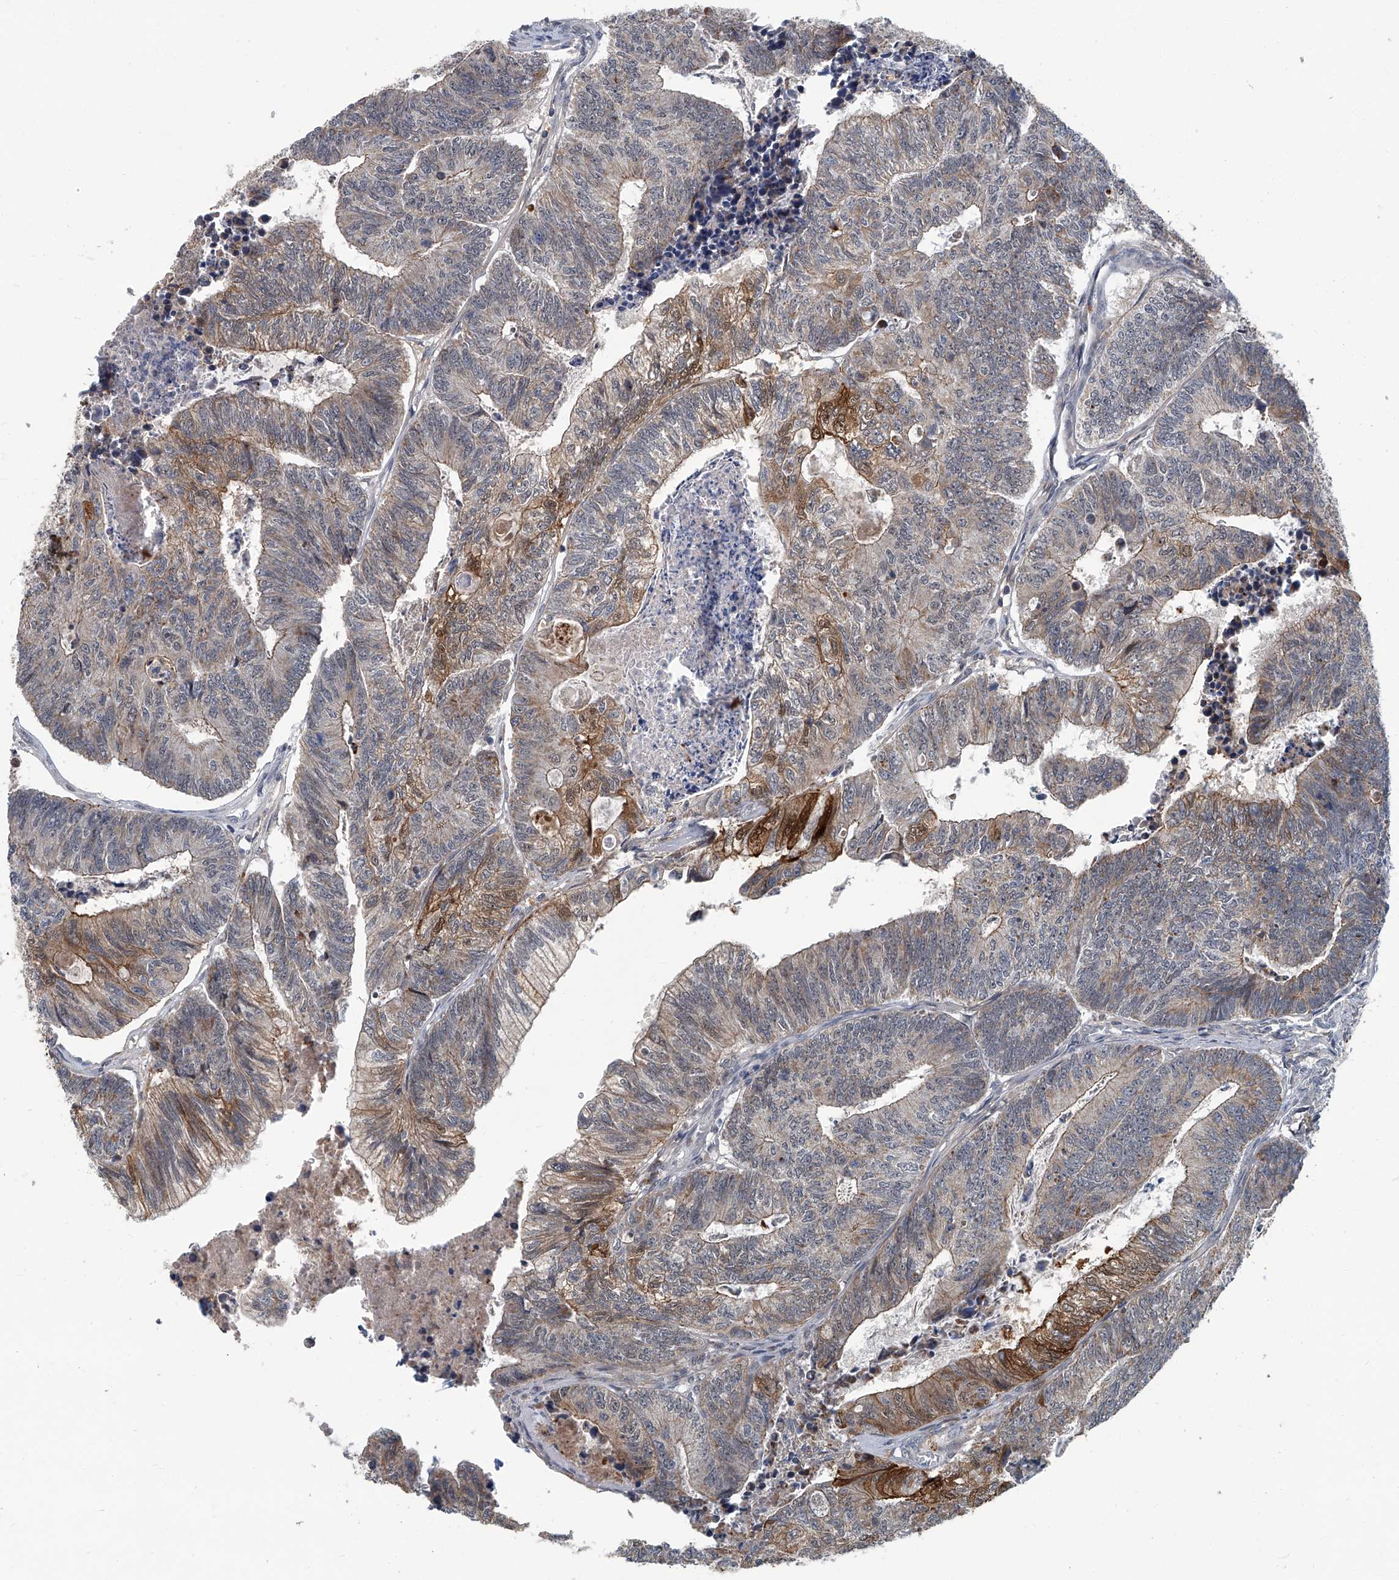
{"staining": {"intensity": "moderate", "quantity": "<25%", "location": "cytoplasmic/membranous"}, "tissue": "colorectal cancer", "cell_type": "Tumor cells", "image_type": "cancer", "snomed": [{"axis": "morphology", "description": "Adenocarcinoma, NOS"}, {"axis": "topography", "description": "Colon"}], "caption": "Adenocarcinoma (colorectal) was stained to show a protein in brown. There is low levels of moderate cytoplasmic/membranous positivity in approximately <25% of tumor cells.", "gene": "AKNAD1", "patient": {"sex": "female", "age": 67}}